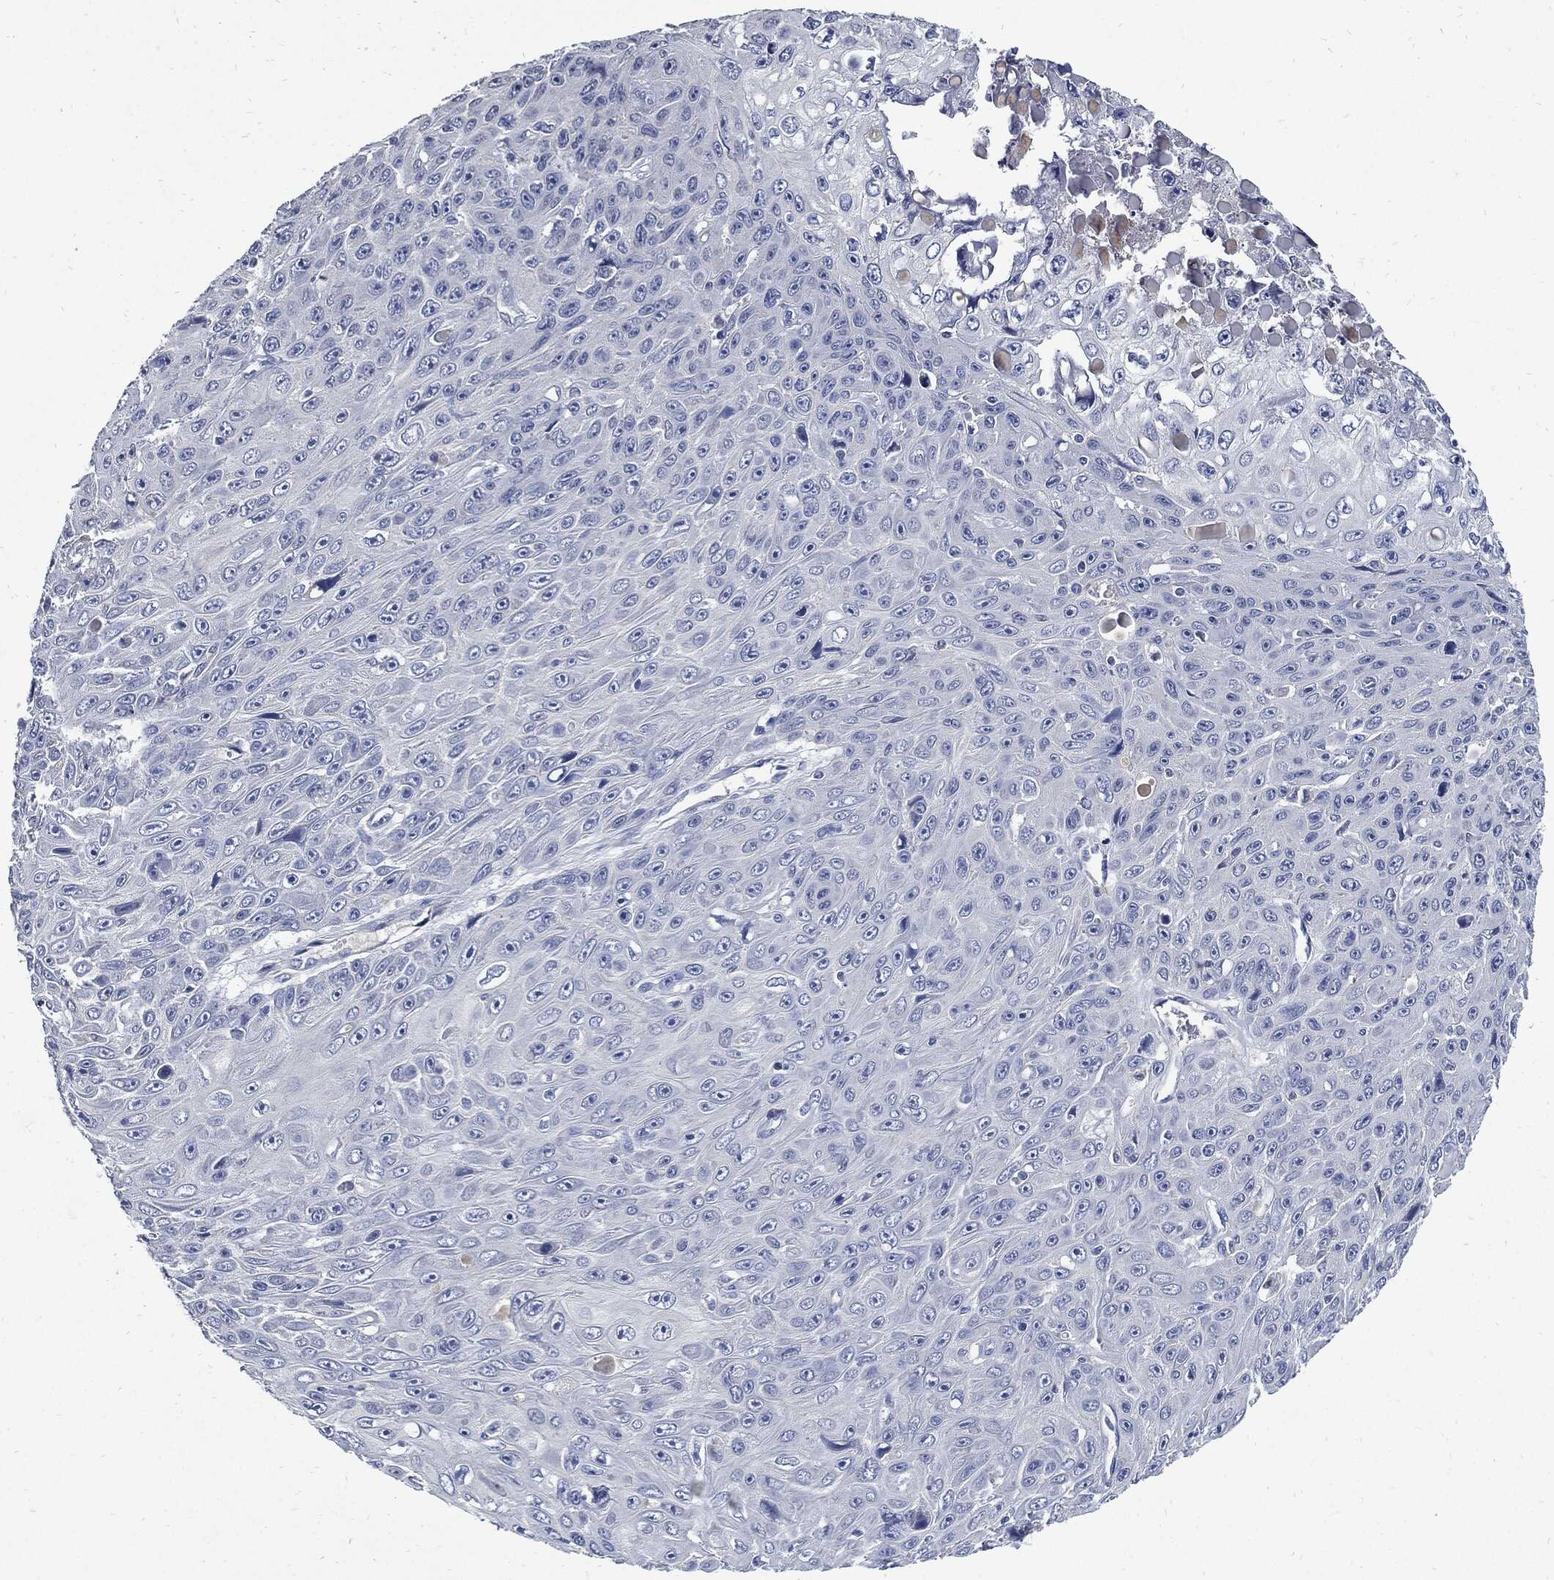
{"staining": {"intensity": "negative", "quantity": "none", "location": "none"}, "tissue": "skin cancer", "cell_type": "Tumor cells", "image_type": "cancer", "snomed": [{"axis": "morphology", "description": "Squamous cell carcinoma, NOS"}, {"axis": "topography", "description": "Skin"}], "caption": "Tumor cells are negative for protein expression in human squamous cell carcinoma (skin). (Brightfield microscopy of DAB immunohistochemistry at high magnification).", "gene": "CPE", "patient": {"sex": "male", "age": 82}}